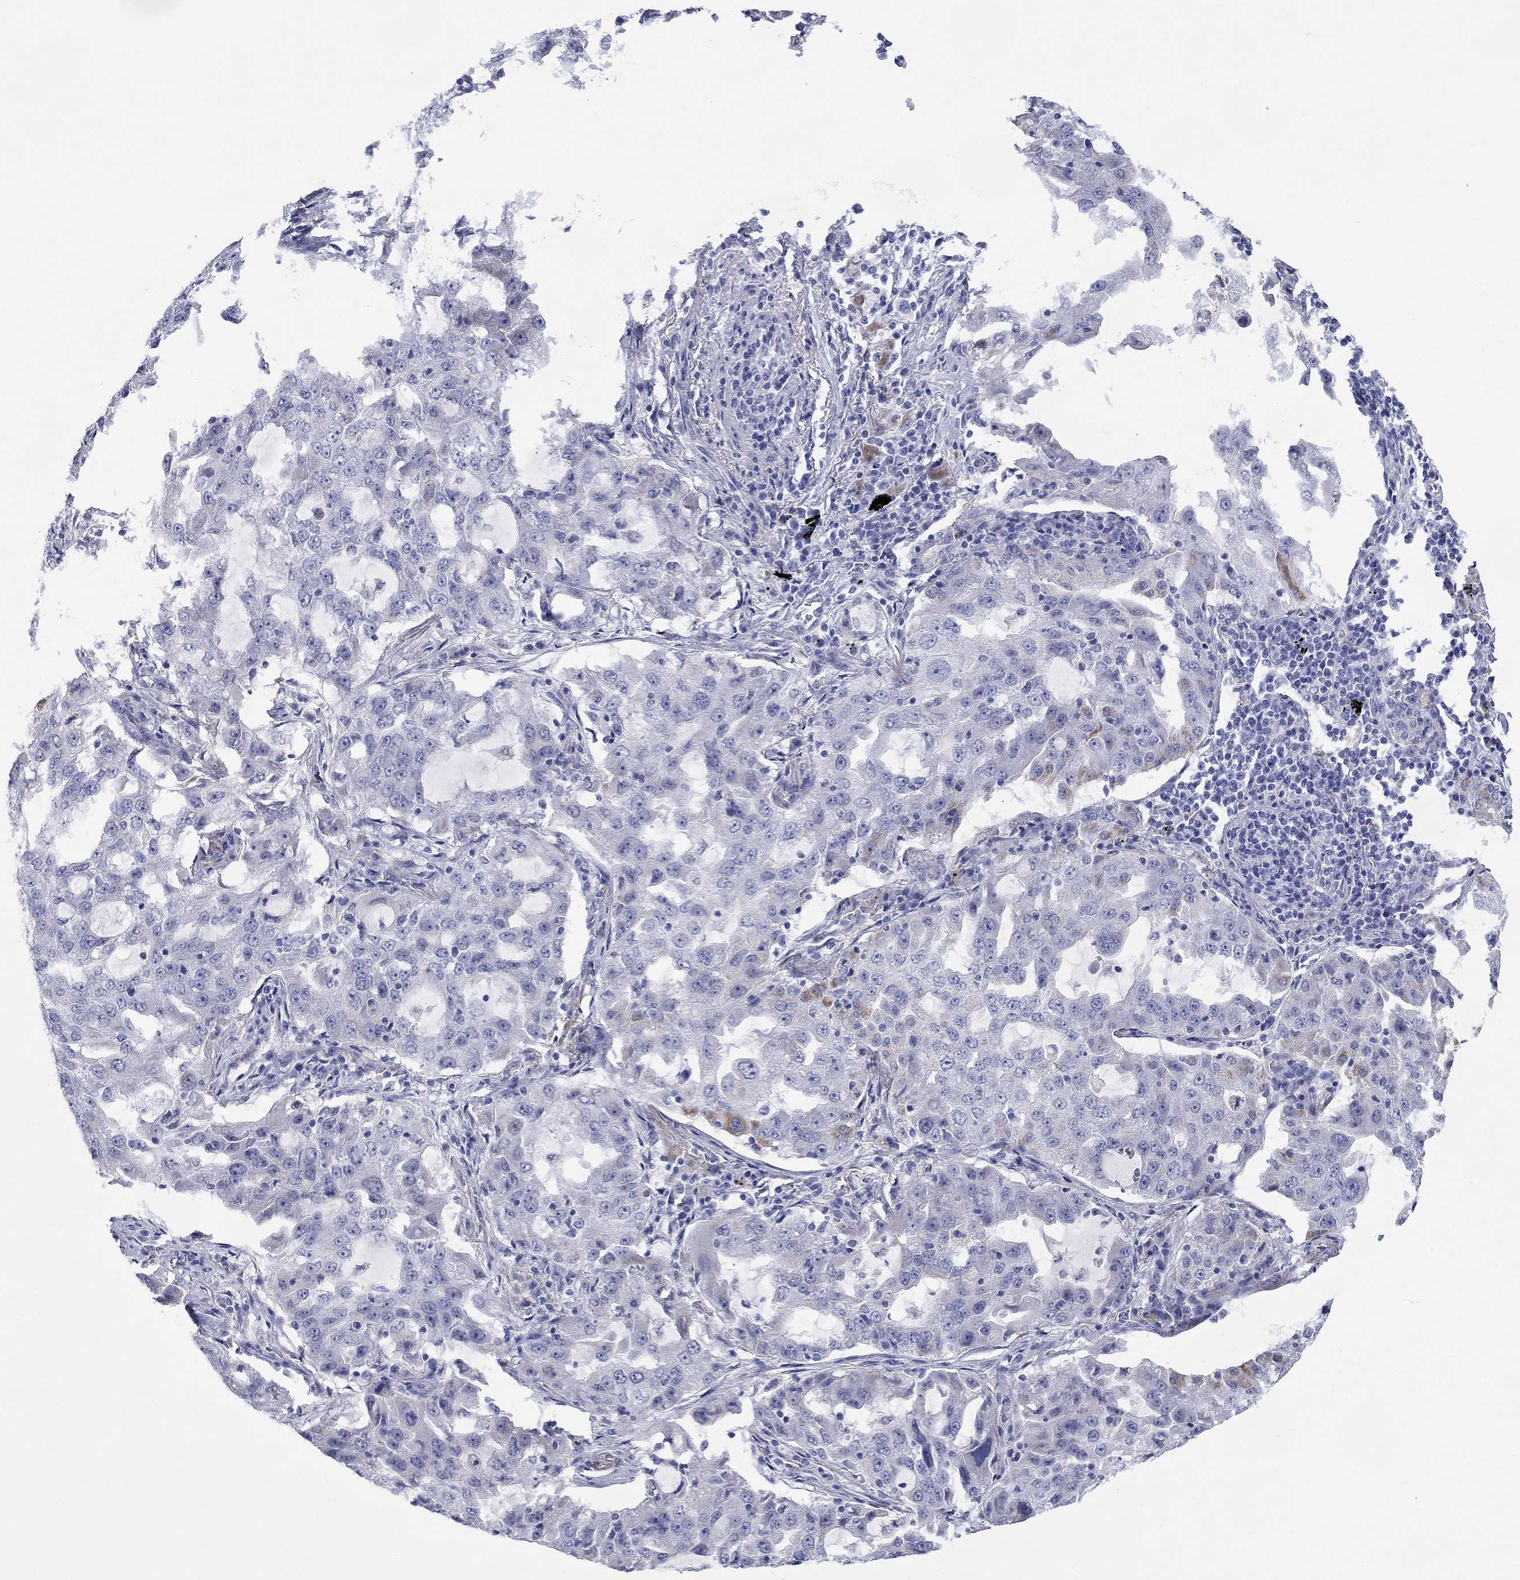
{"staining": {"intensity": "moderate", "quantity": "<25%", "location": "cytoplasmic/membranous"}, "tissue": "lung cancer", "cell_type": "Tumor cells", "image_type": "cancer", "snomed": [{"axis": "morphology", "description": "Adenocarcinoma, NOS"}, {"axis": "topography", "description": "Lung"}], "caption": "Protein positivity by immunohistochemistry displays moderate cytoplasmic/membranous staining in about <25% of tumor cells in lung adenocarcinoma.", "gene": "MGST3", "patient": {"sex": "female", "age": 61}}